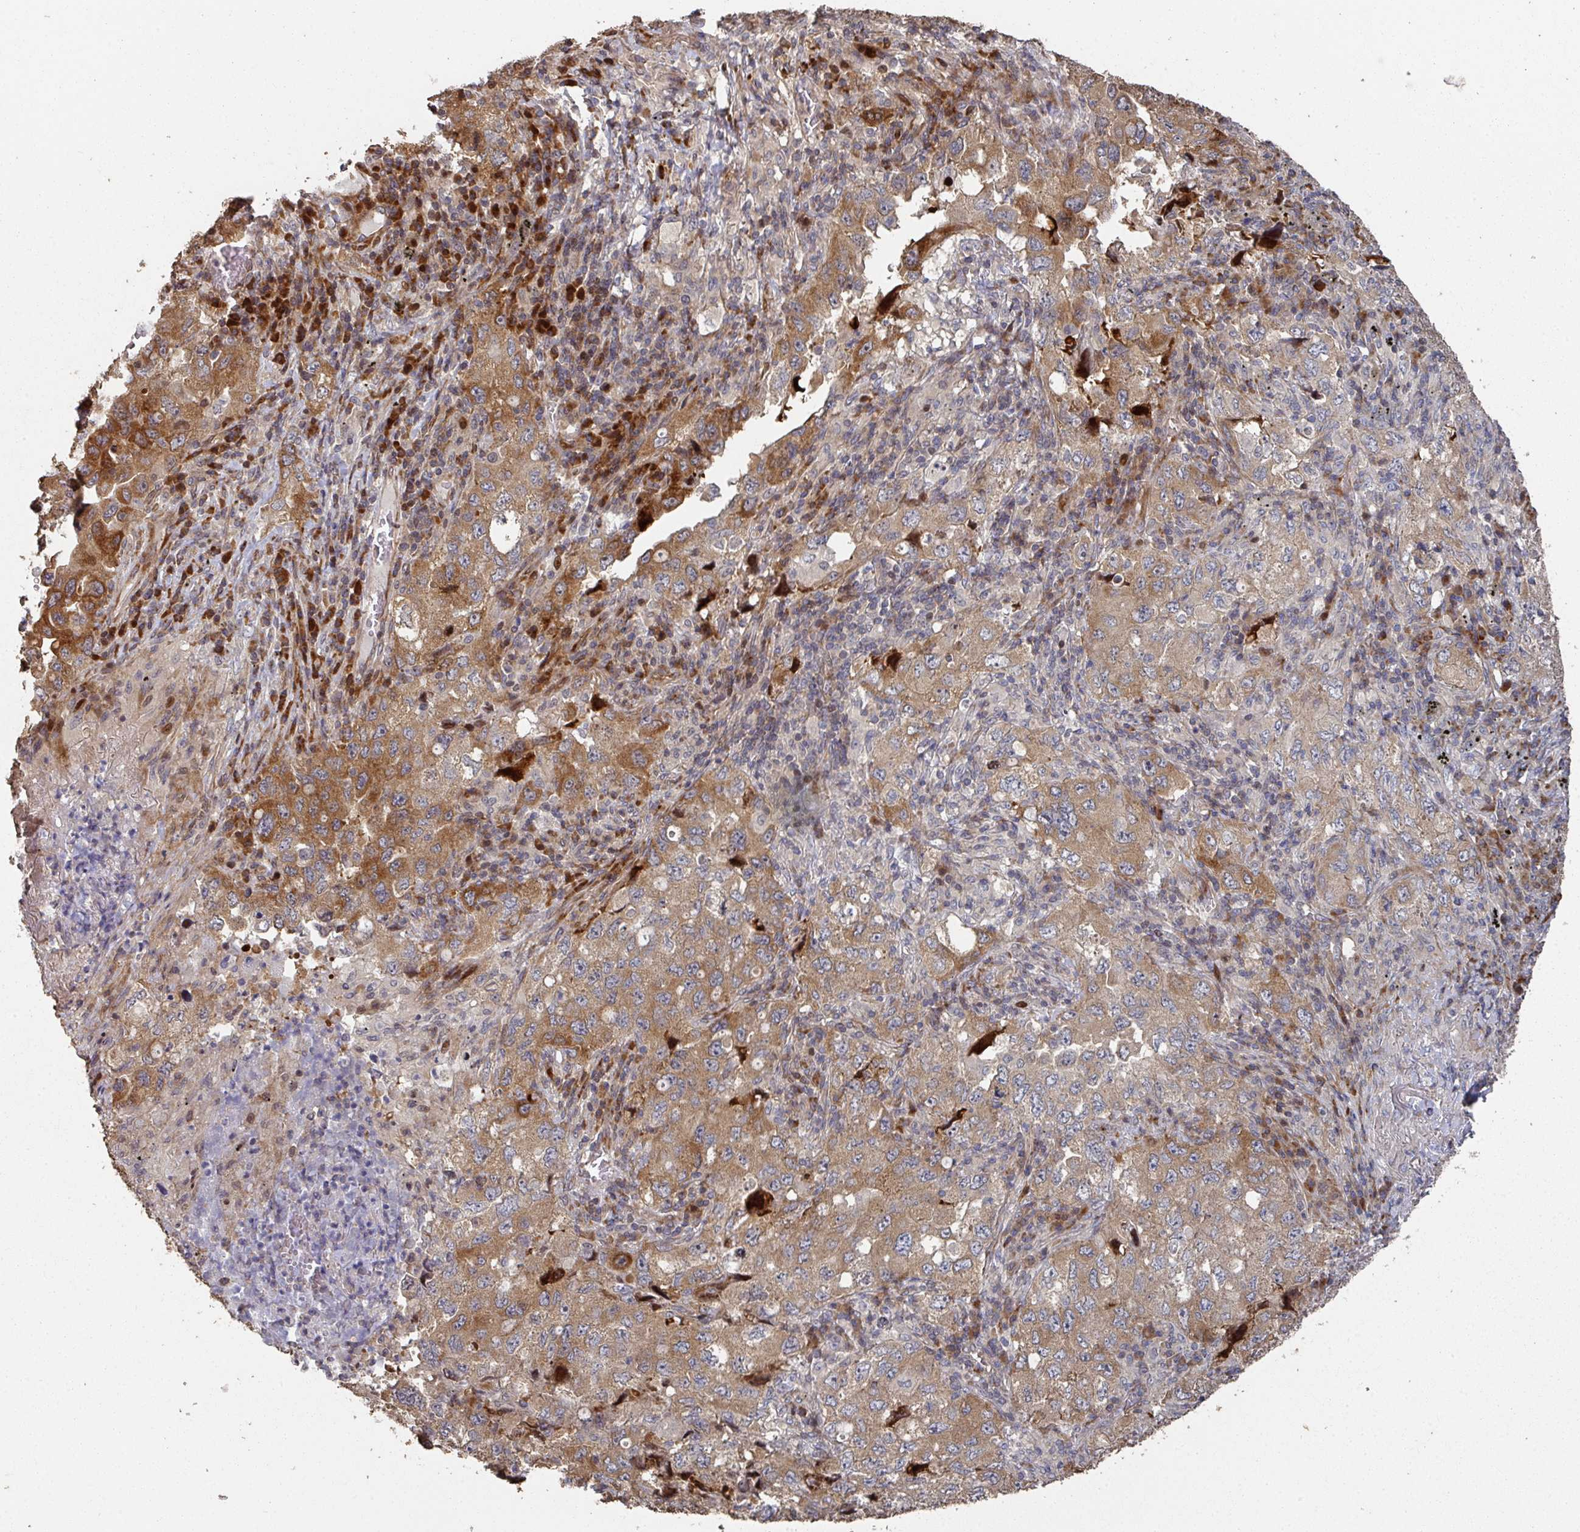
{"staining": {"intensity": "moderate", "quantity": ">75%", "location": "cytoplasmic/membranous"}, "tissue": "lung cancer", "cell_type": "Tumor cells", "image_type": "cancer", "snomed": [{"axis": "morphology", "description": "Adenocarcinoma, NOS"}, {"axis": "topography", "description": "Lung"}], "caption": "Moderate cytoplasmic/membranous expression for a protein is identified in approximately >75% of tumor cells of lung cancer using immunohistochemistry.", "gene": "CA7", "patient": {"sex": "female", "age": 57}}